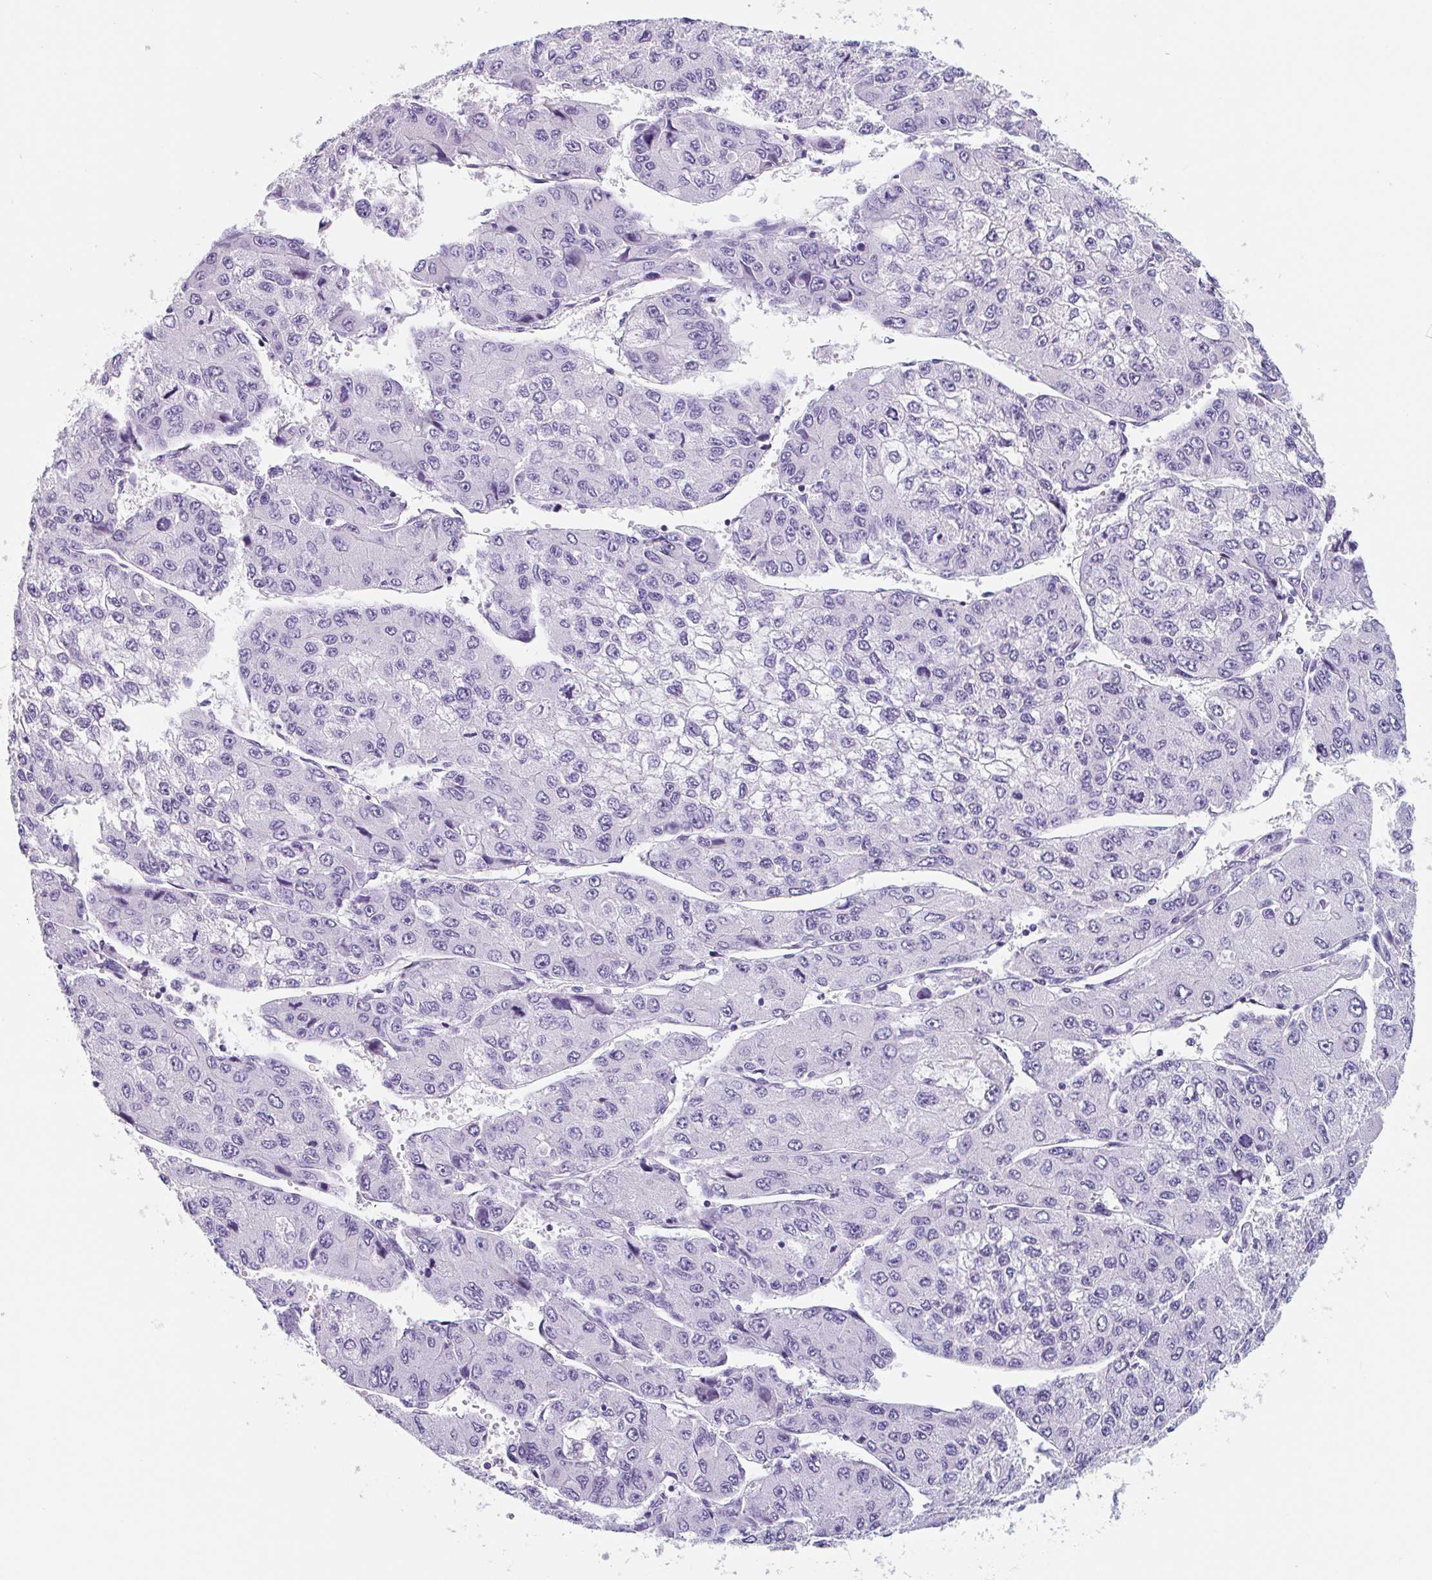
{"staining": {"intensity": "negative", "quantity": "none", "location": "none"}, "tissue": "liver cancer", "cell_type": "Tumor cells", "image_type": "cancer", "snomed": [{"axis": "morphology", "description": "Carcinoma, Hepatocellular, NOS"}, {"axis": "topography", "description": "Liver"}], "caption": "There is no significant staining in tumor cells of hepatocellular carcinoma (liver).", "gene": "EMC4", "patient": {"sex": "female", "age": 66}}